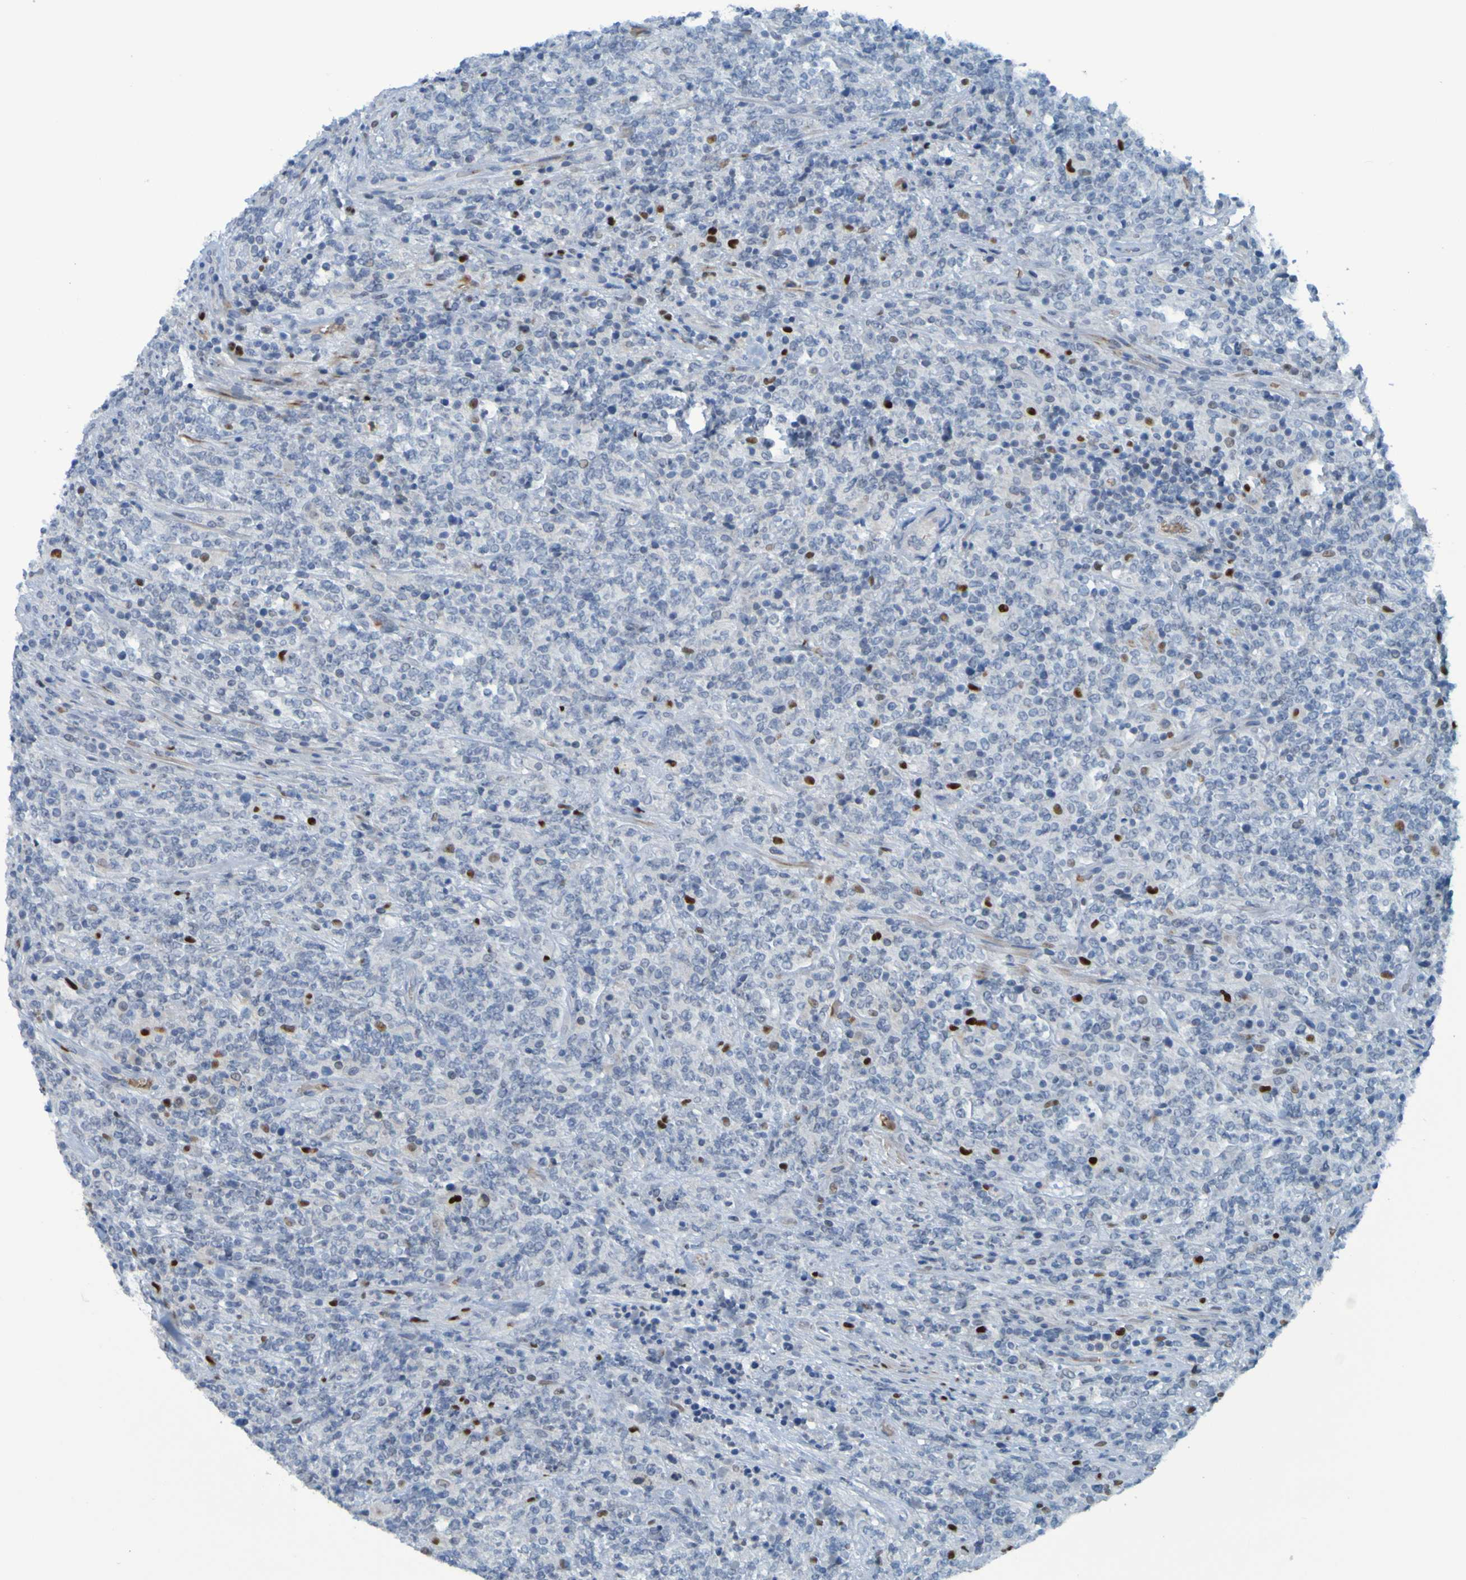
{"staining": {"intensity": "negative", "quantity": "none", "location": "none"}, "tissue": "lymphoma", "cell_type": "Tumor cells", "image_type": "cancer", "snomed": [{"axis": "morphology", "description": "Malignant lymphoma, non-Hodgkin's type, High grade"}, {"axis": "topography", "description": "Soft tissue"}], "caption": "This is a histopathology image of IHC staining of lymphoma, which shows no staining in tumor cells. (DAB (3,3'-diaminobenzidine) IHC with hematoxylin counter stain).", "gene": "USP36", "patient": {"sex": "male", "age": 18}}